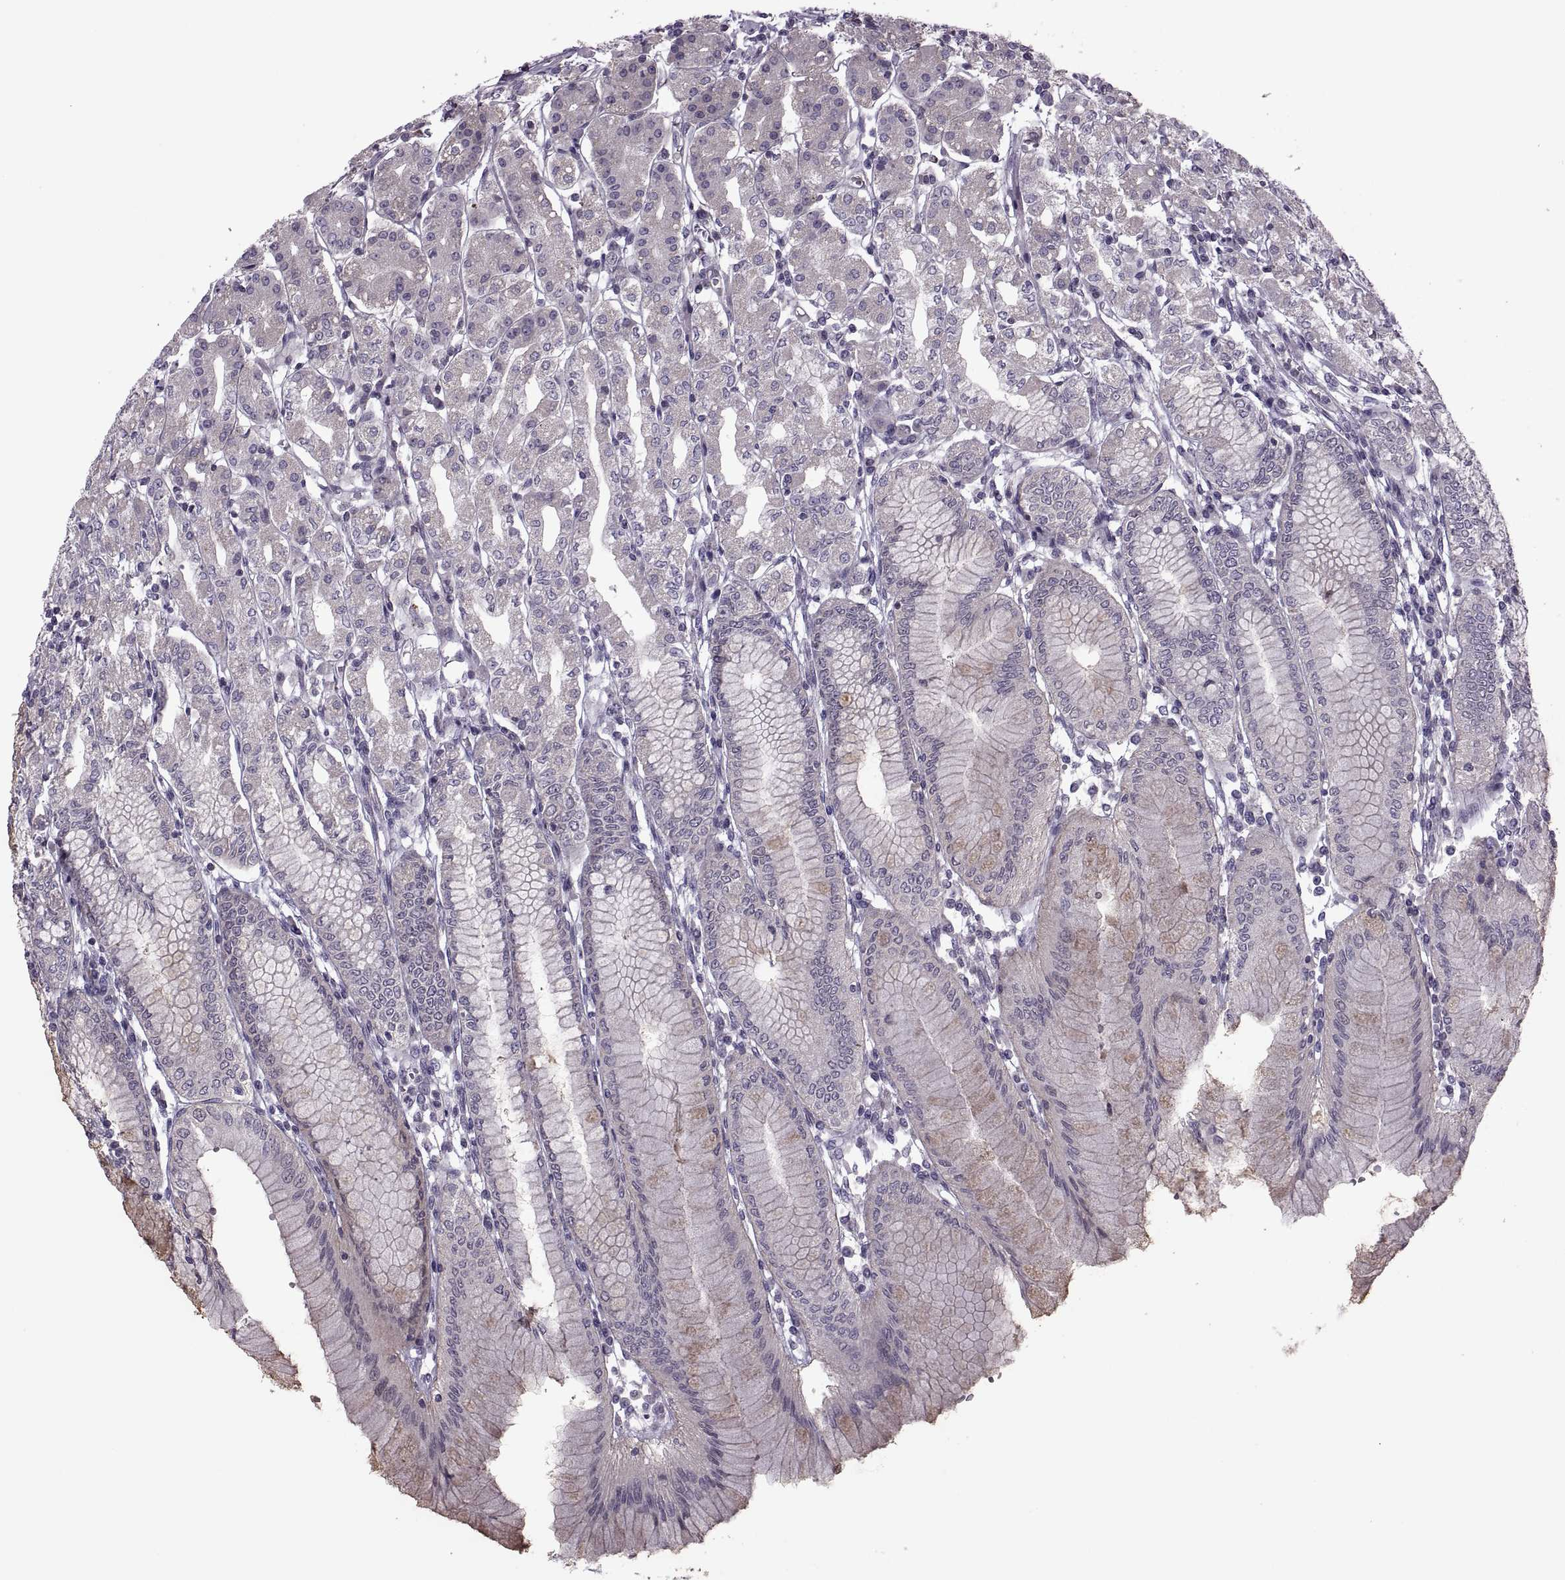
{"staining": {"intensity": "weak", "quantity": "<25%", "location": "cytoplasmic/membranous"}, "tissue": "stomach", "cell_type": "Glandular cells", "image_type": "normal", "snomed": [{"axis": "morphology", "description": "Normal tissue, NOS"}, {"axis": "topography", "description": "Skeletal muscle"}, {"axis": "topography", "description": "Stomach"}], "caption": "This micrograph is of benign stomach stained with immunohistochemistry (IHC) to label a protein in brown with the nuclei are counter-stained blue. There is no positivity in glandular cells. Nuclei are stained in blue.", "gene": "ODF3", "patient": {"sex": "female", "age": 57}}